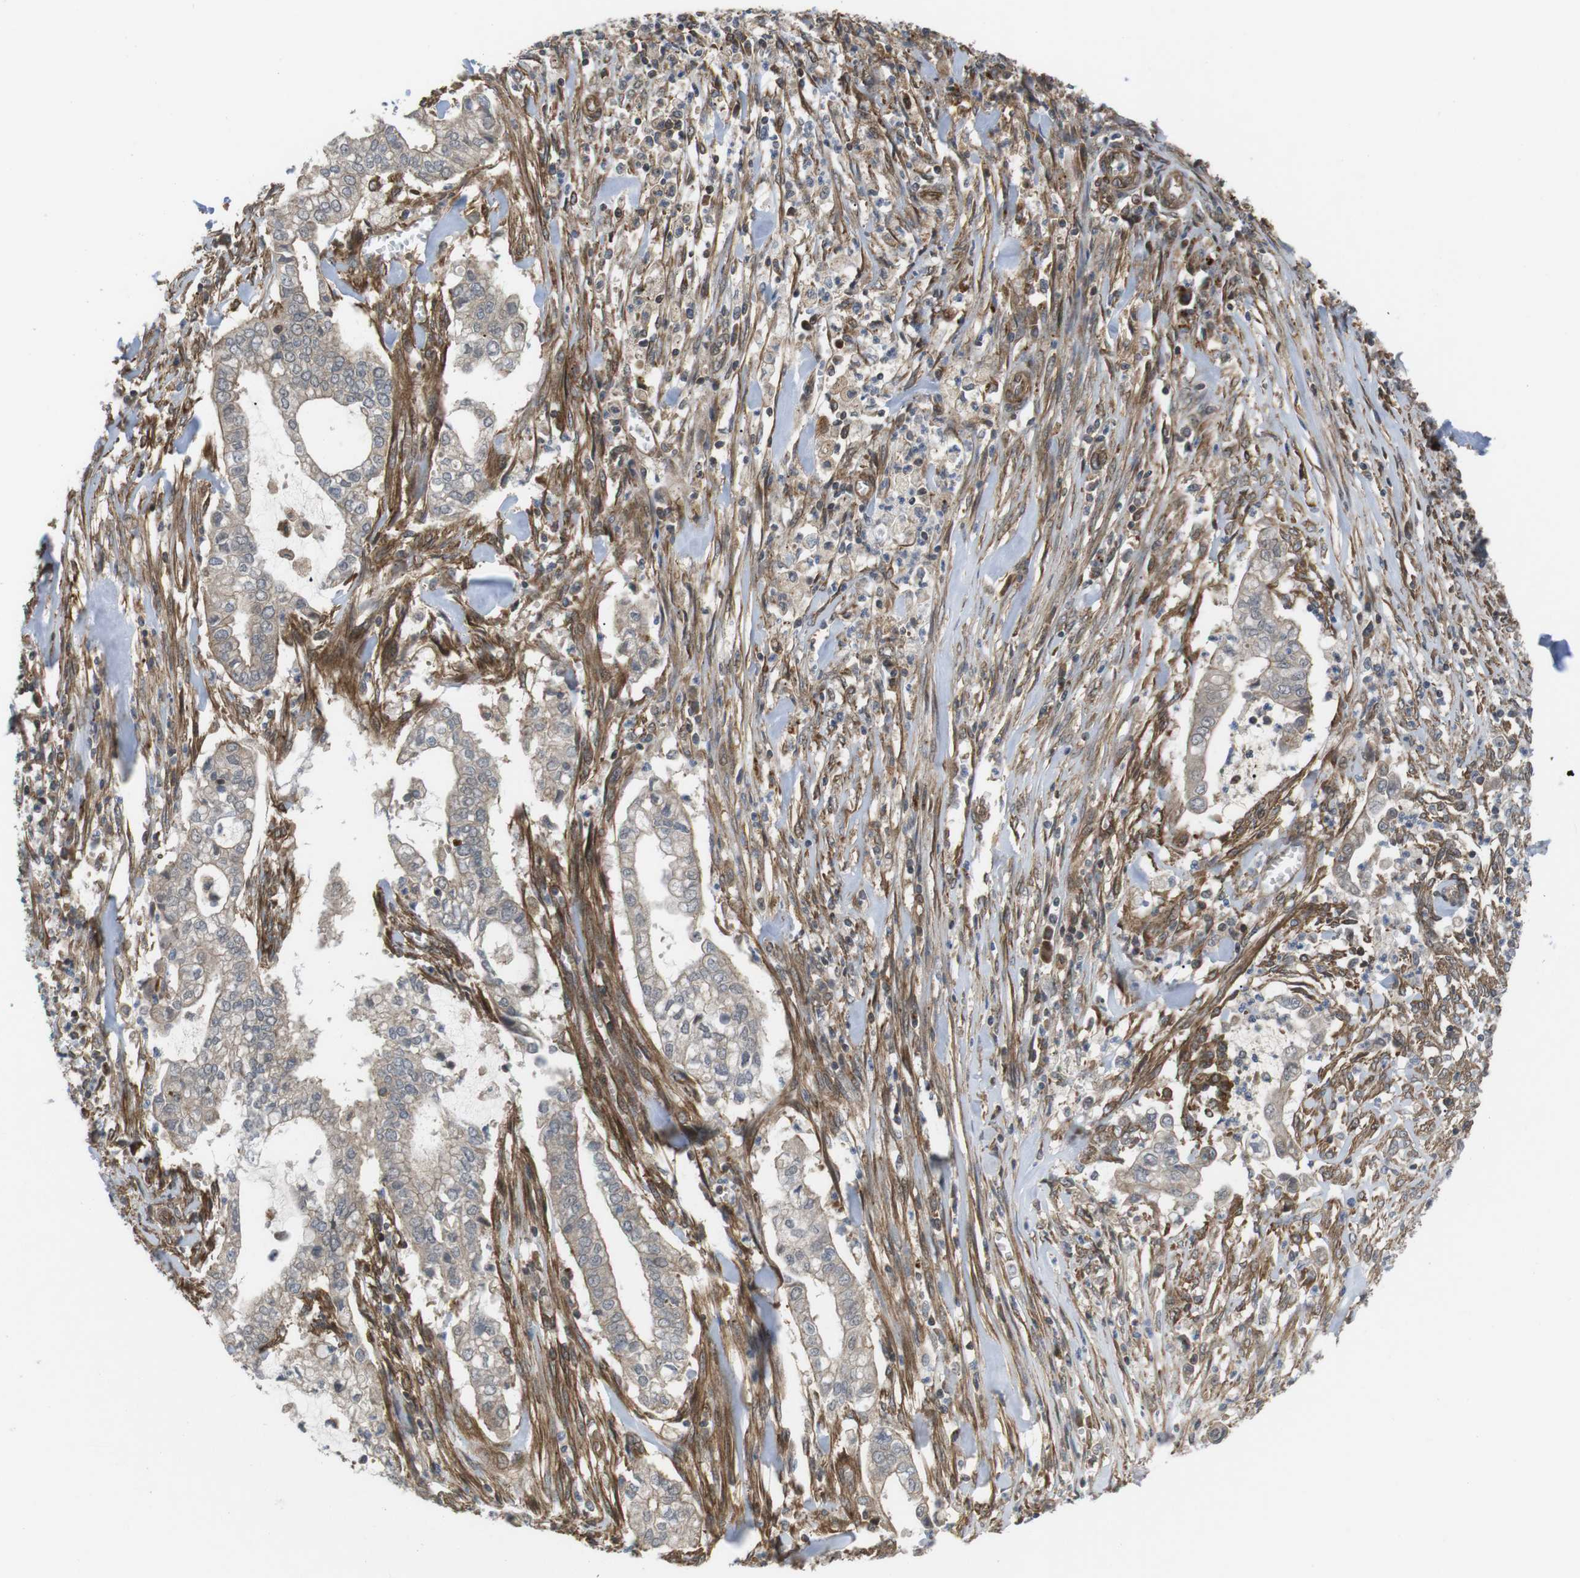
{"staining": {"intensity": "moderate", "quantity": ">75%", "location": "cytoplasmic/membranous"}, "tissue": "cervical cancer", "cell_type": "Tumor cells", "image_type": "cancer", "snomed": [{"axis": "morphology", "description": "Adenocarcinoma, NOS"}, {"axis": "topography", "description": "Cervix"}], "caption": "Tumor cells reveal medium levels of moderate cytoplasmic/membranous staining in about >75% of cells in human cervical cancer.", "gene": "KANK2", "patient": {"sex": "female", "age": 44}}